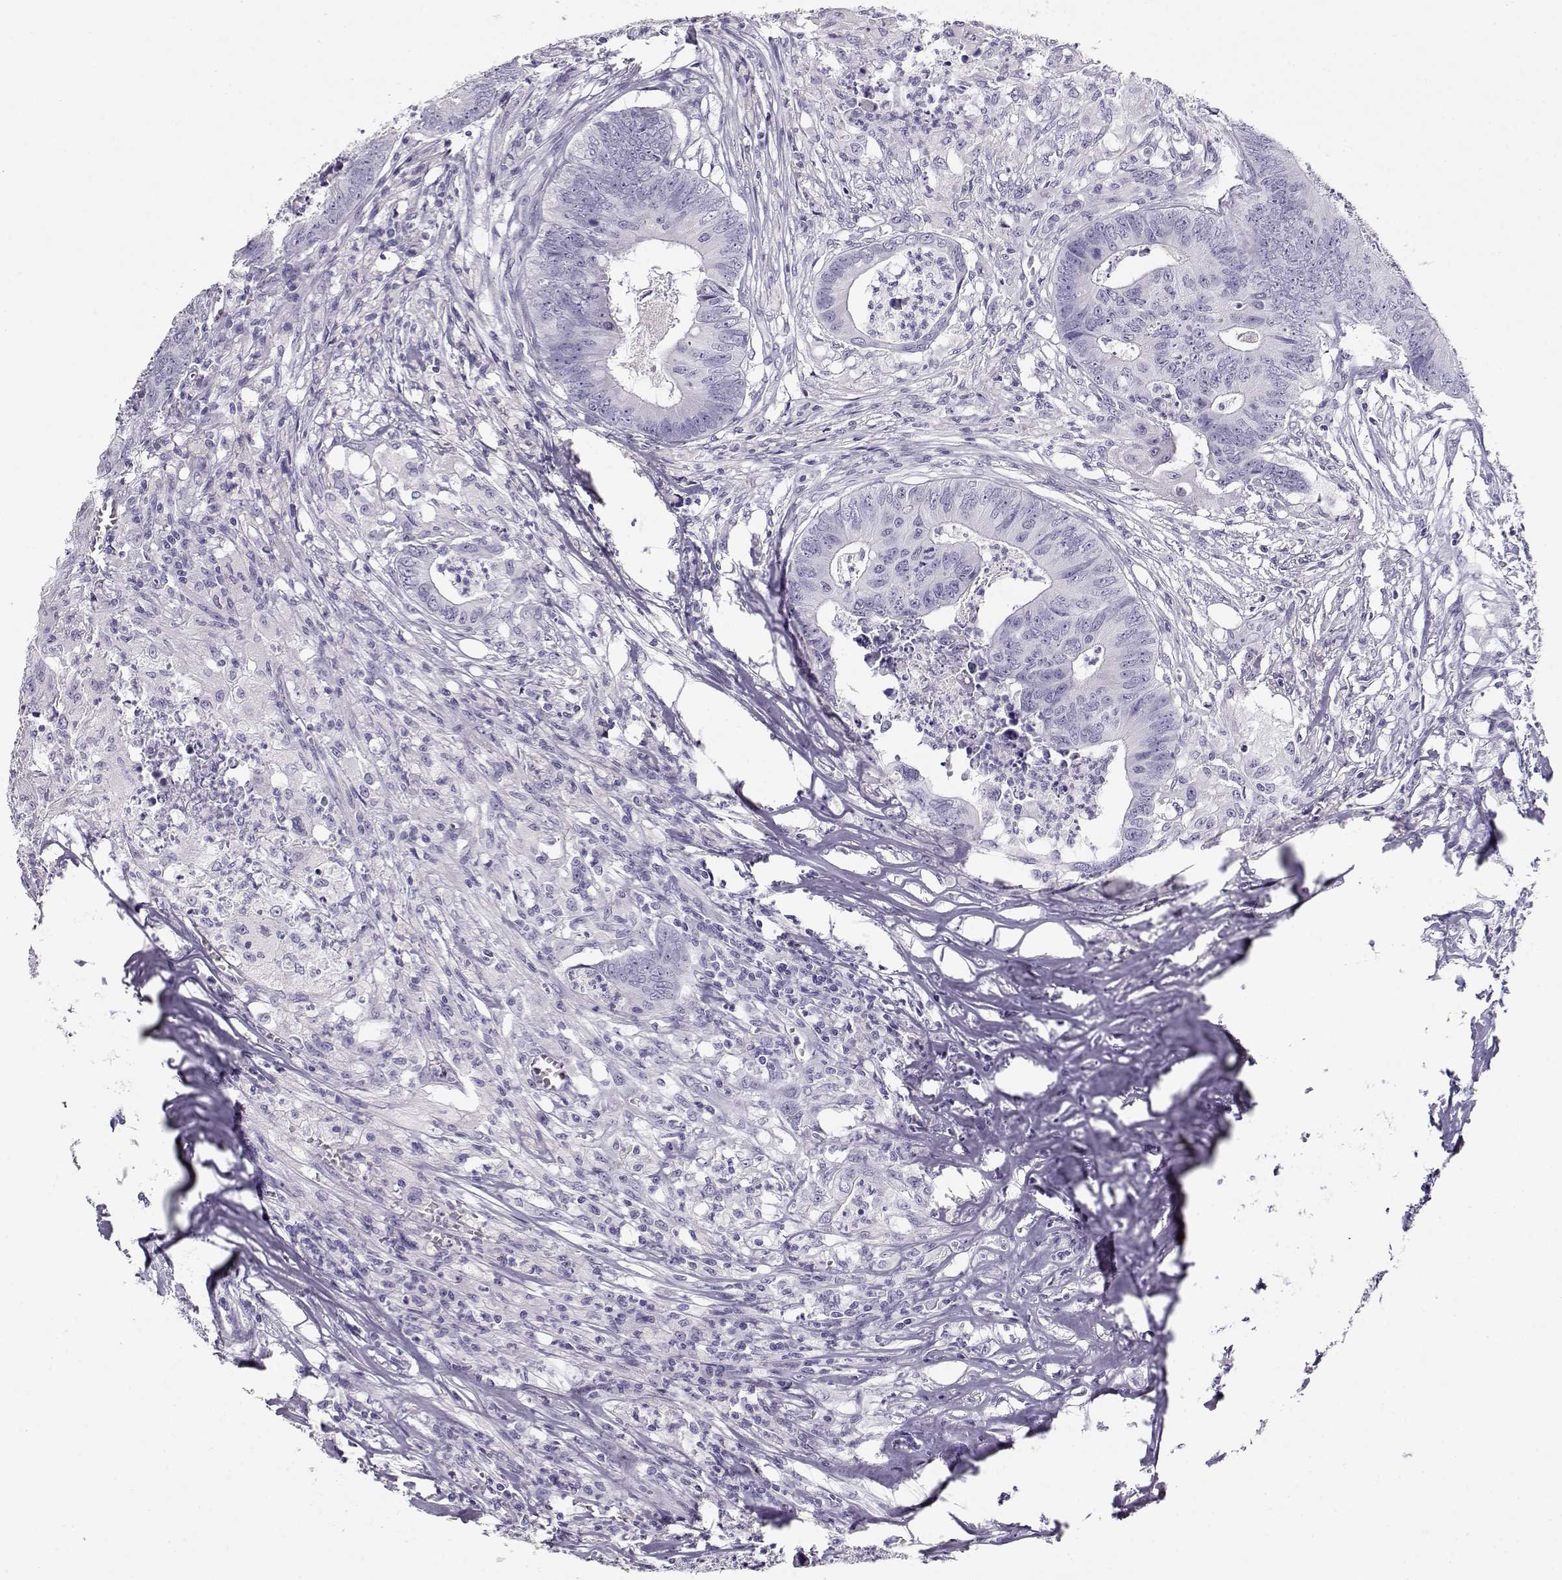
{"staining": {"intensity": "negative", "quantity": "none", "location": "none"}, "tissue": "colorectal cancer", "cell_type": "Tumor cells", "image_type": "cancer", "snomed": [{"axis": "morphology", "description": "Adenocarcinoma, NOS"}, {"axis": "topography", "description": "Colon"}], "caption": "The image reveals no significant expression in tumor cells of colorectal cancer (adenocarcinoma).", "gene": "MAGEC1", "patient": {"sex": "male", "age": 84}}